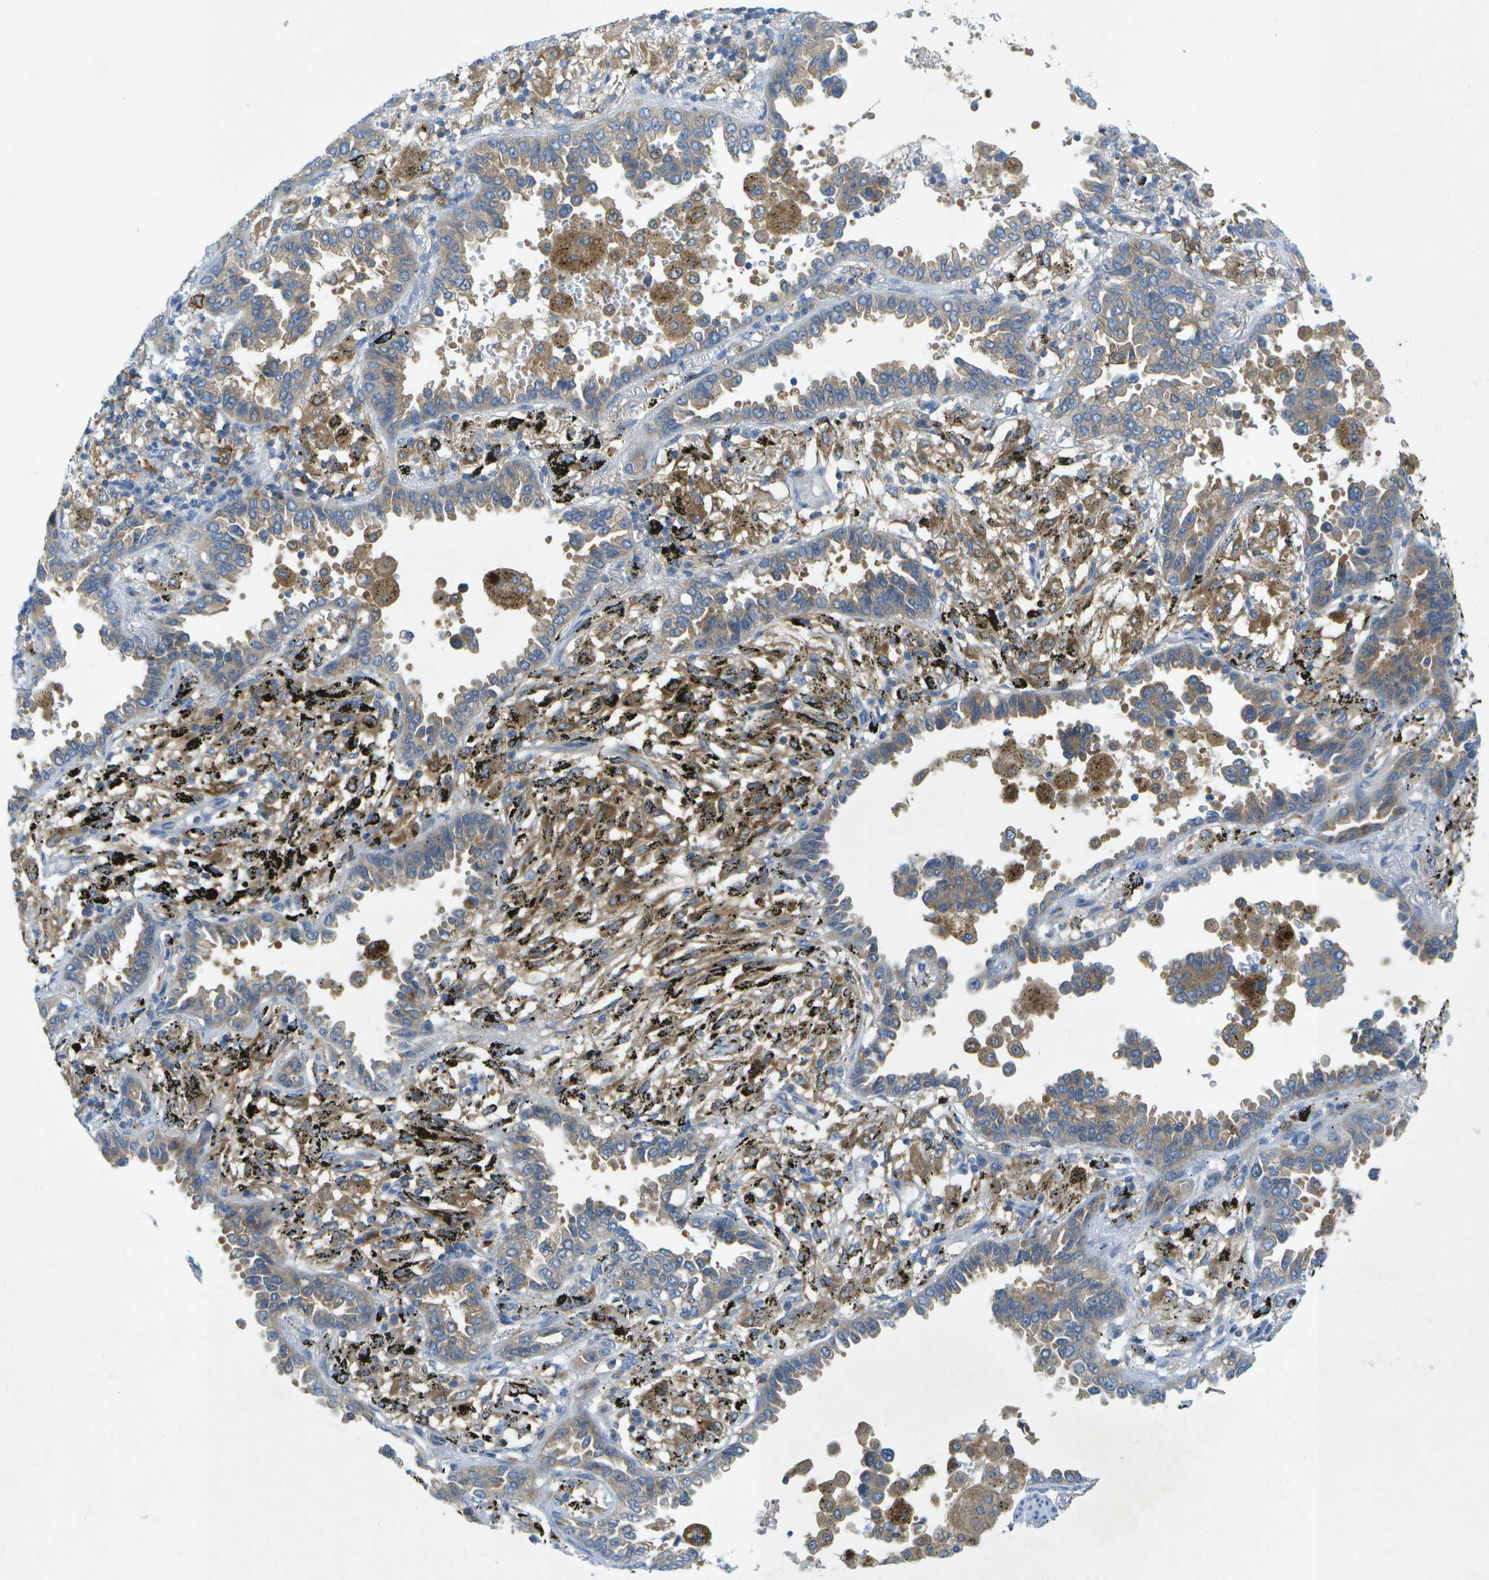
{"staining": {"intensity": "weak", "quantity": "25%-75%", "location": "cytoplasmic/membranous"}, "tissue": "lung cancer", "cell_type": "Tumor cells", "image_type": "cancer", "snomed": [{"axis": "morphology", "description": "Normal tissue, NOS"}, {"axis": "morphology", "description": "Adenocarcinoma, NOS"}, {"axis": "topography", "description": "Lung"}], "caption": "Brown immunohistochemical staining in human lung adenocarcinoma demonstrates weak cytoplasmic/membranous expression in about 25%-75% of tumor cells. (DAB (3,3'-diaminobenzidine) = brown stain, brightfield microscopy at high magnification).", "gene": "WNK2", "patient": {"sex": "male", "age": 59}}